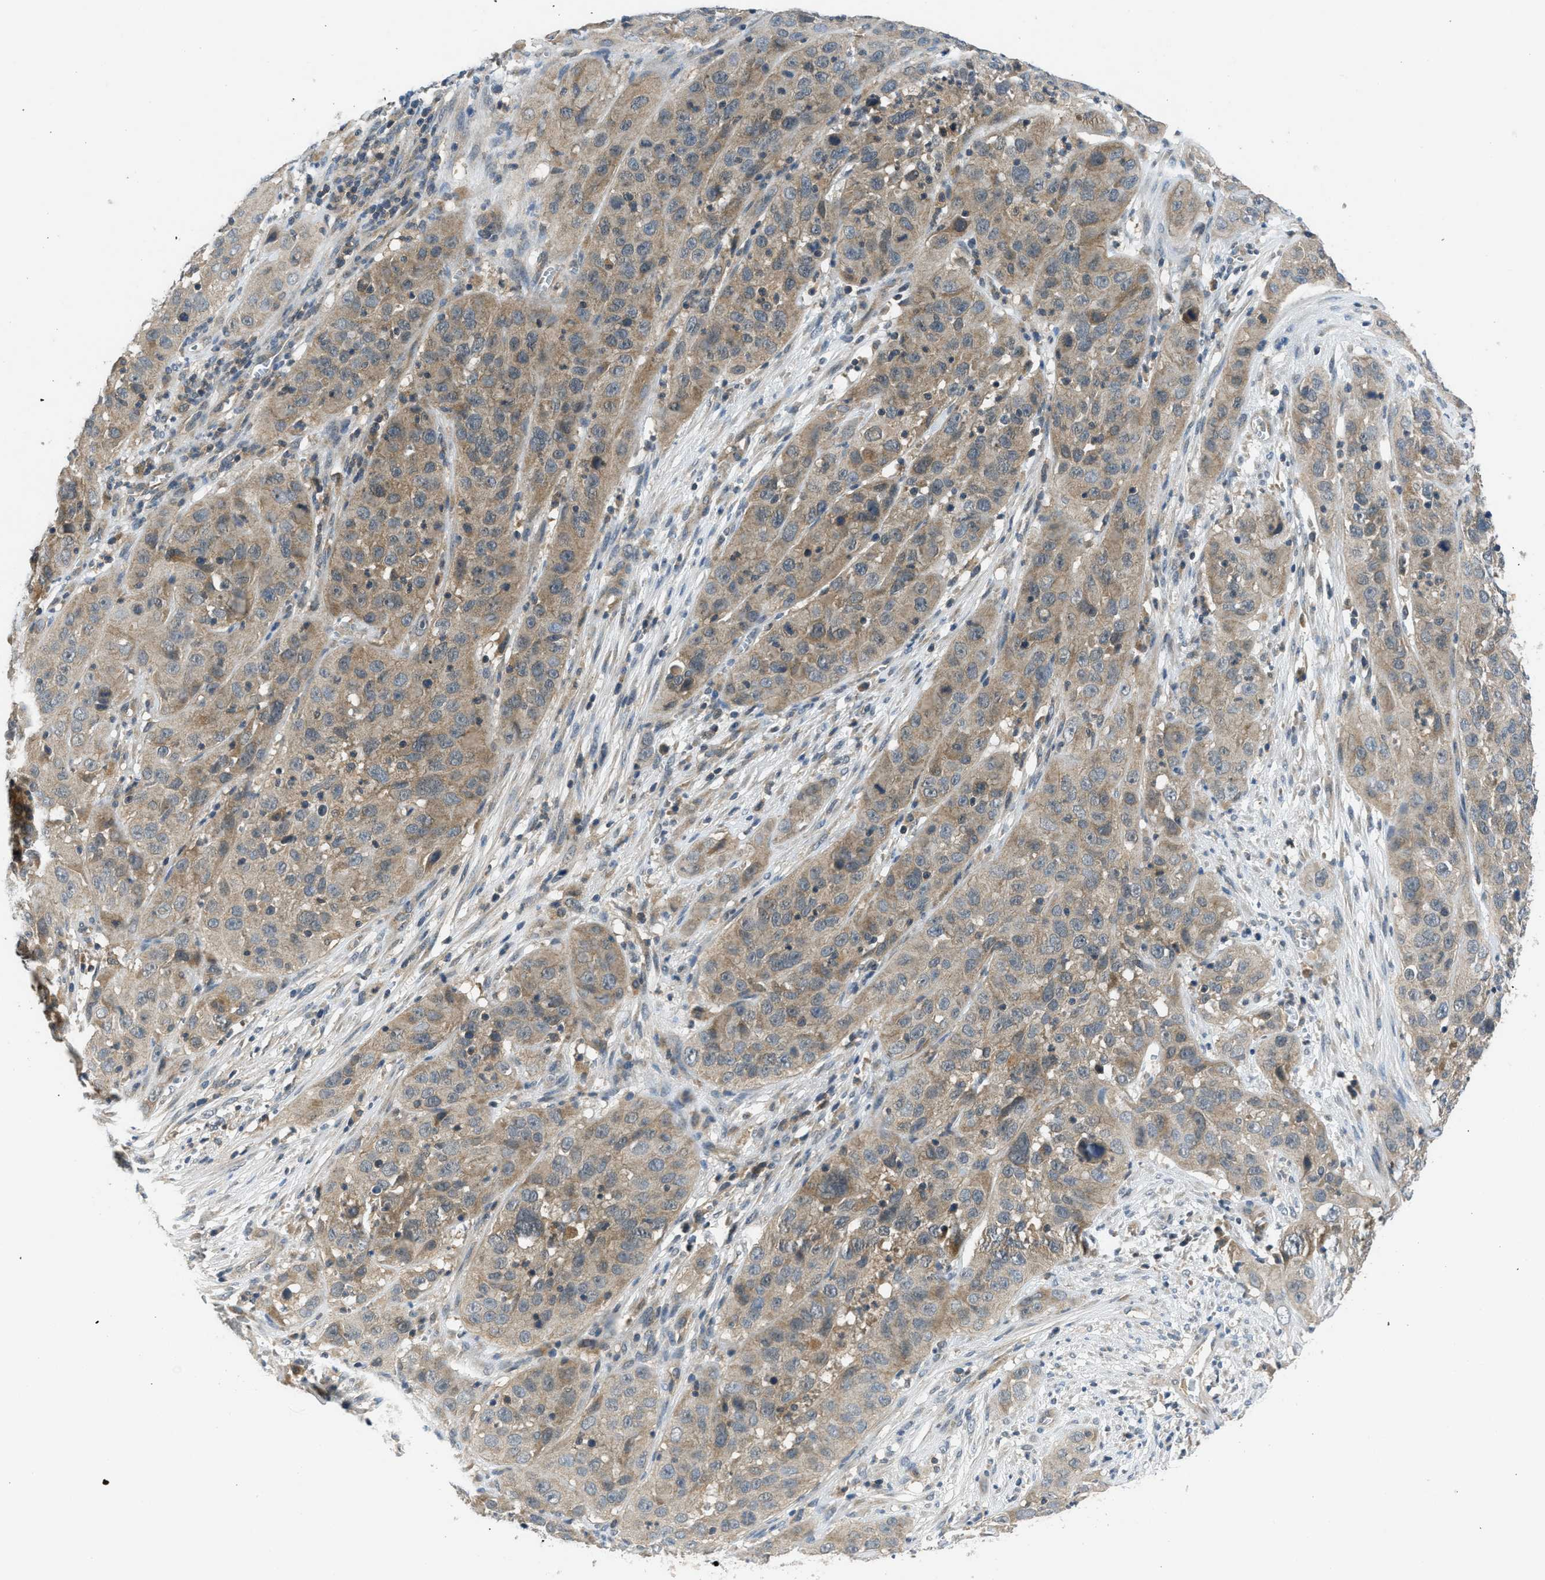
{"staining": {"intensity": "moderate", "quantity": ">75%", "location": "cytoplasmic/membranous"}, "tissue": "cervical cancer", "cell_type": "Tumor cells", "image_type": "cancer", "snomed": [{"axis": "morphology", "description": "Squamous cell carcinoma, NOS"}, {"axis": "topography", "description": "Cervix"}], "caption": "Protein staining by immunohistochemistry shows moderate cytoplasmic/membranous positivity in about >75% of tumor cells in cervical cancer (squamous cell carcinoma). (Stains: DAB in brown, nuclei in blue, Microscopy: brightfield microscopy at high magnification).", "gene": "PDE7A", "patient": {"sex": "female", "age": 32}}